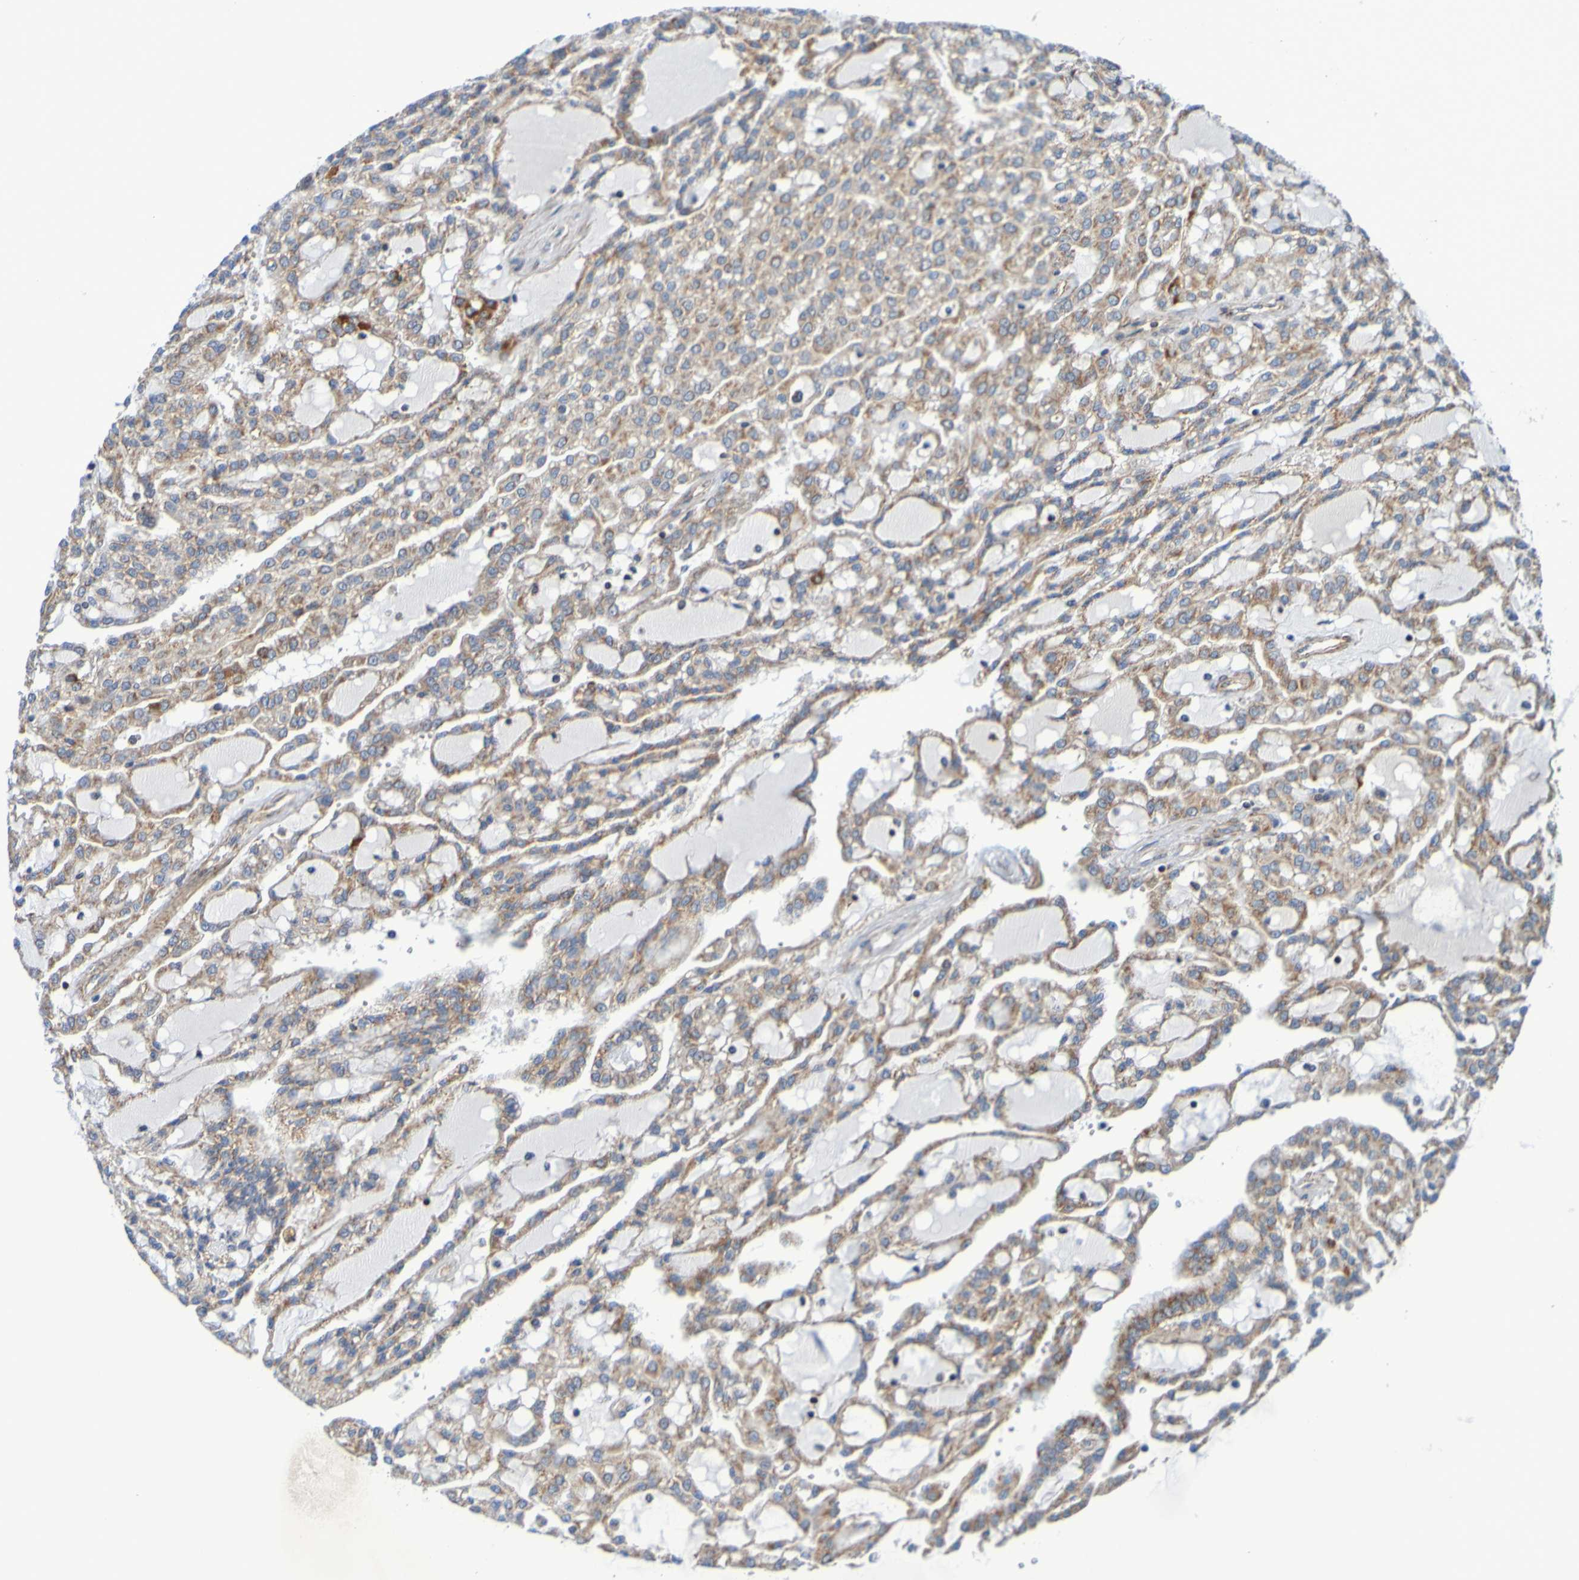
{"staining": {"intensity": "moderate", "quantity": ">75%", "location": "cytoplasmic/membranous"}, "tissue": "renal cancer", "cell_type": "Tumor cells", "image_type": "cancer", "snomed": [{"axis": "morphology", "description": "Adenocarcinoma, NOS"}, {"axis": "topography", "description": "Kidney"}], "caption": "The immunohistochemical stain highlights moderate cytoplasmic/membranous staining in tumor cells of adenocarcinoma (renal) tissue. The protein is shown in brown color, while the nuclei are stained blue.", "gene": "CCDC51", "patient": {"sex": "male", "age": 63}}